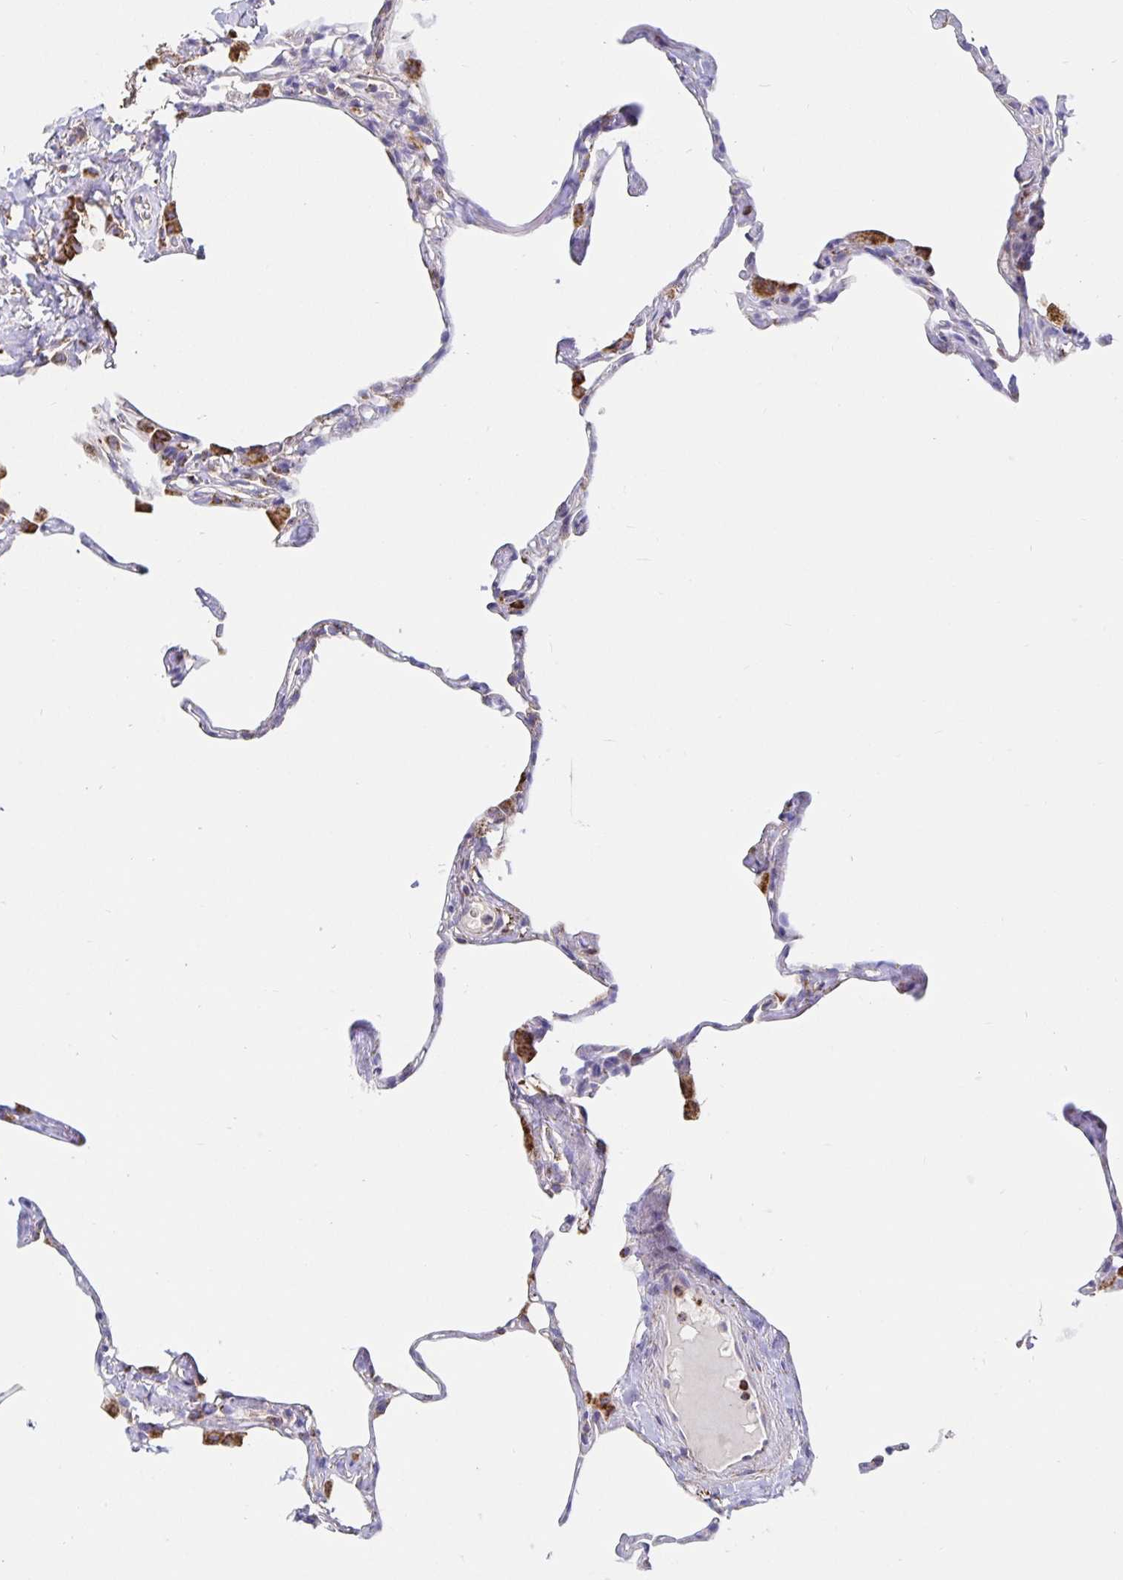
{"staining": {"intensity": "moderate", "quantity": "25%-75%", "location": "cytoplasmic/membranous"}, "tissue": "lung", "cell_type": "Alveolar cells", "image_type": "normal", "snomed": [{"axis": "morphology", "description": "Normal tissue, NOS"}, {"axis": "topography", "description": "Lung"}], "caption": "Lung stained with DAB IHC exhibits medium levels of moderate cytoplasmic/membranous expression in approximately 25%-75% of alveolar cells.", "gene": "PRDX3", "patient": {"sex": "male", "age": 65}}